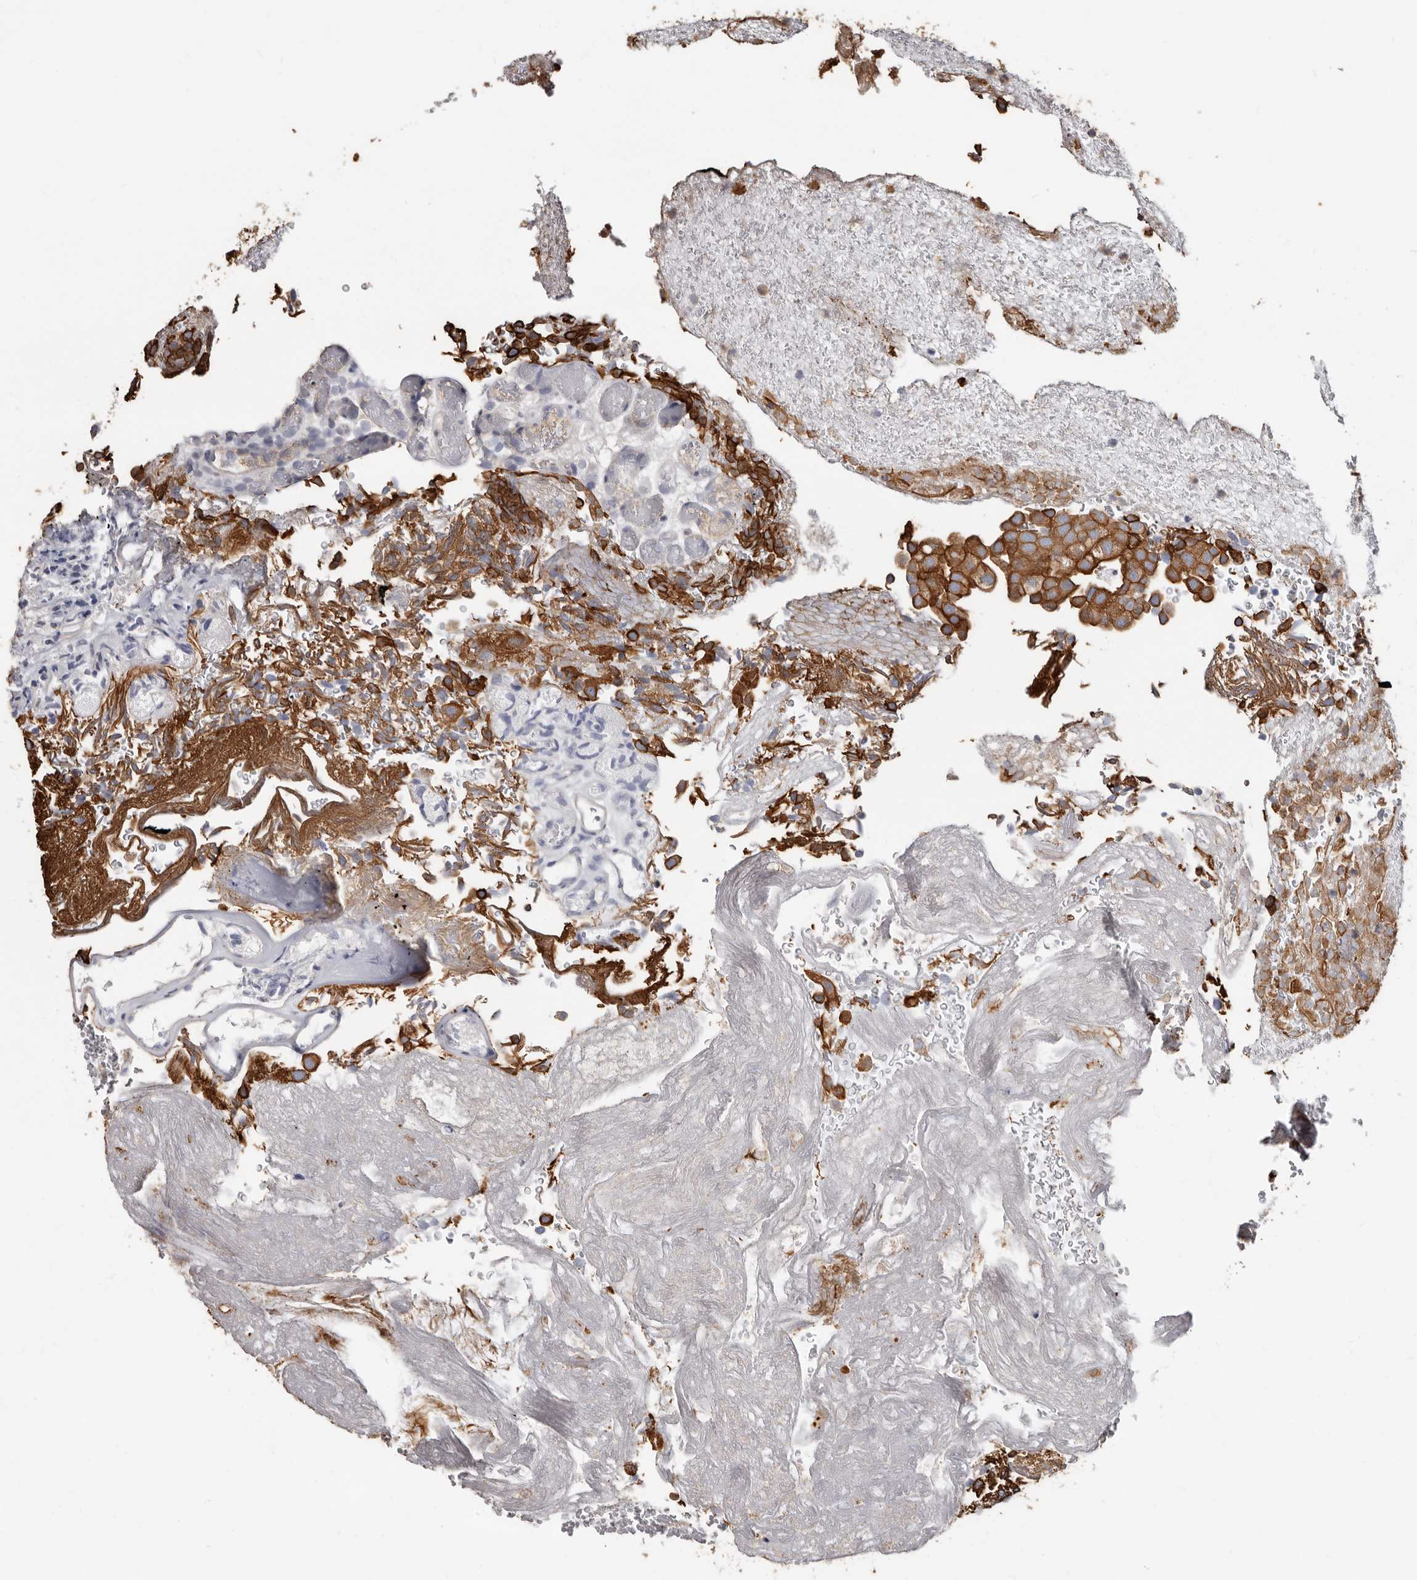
{"staining": {"intensity": "strong", "quantity": ">75%", "location": "cytoplasmic/membranous"}, "tissue": "urothelial cancer", "cell_type": "Tumor cells", "image_type": "cancer", "snomed": [{"axis": "morphology", "description": "Urothelial carcinoma, Low grade"}, {"axis": "topography", "description": "Urinary bladder"}], "caption": "High-power microscopy captured an immunohistochemistry (IHC) photomicrograph of urothelial carcinoma (low-grade), revealing strong cytoplasmic/membranous expression in approximately >75% of tumor cells.", "gene": "MRPL18", "patient": {"sex": "male", "age": 78}}